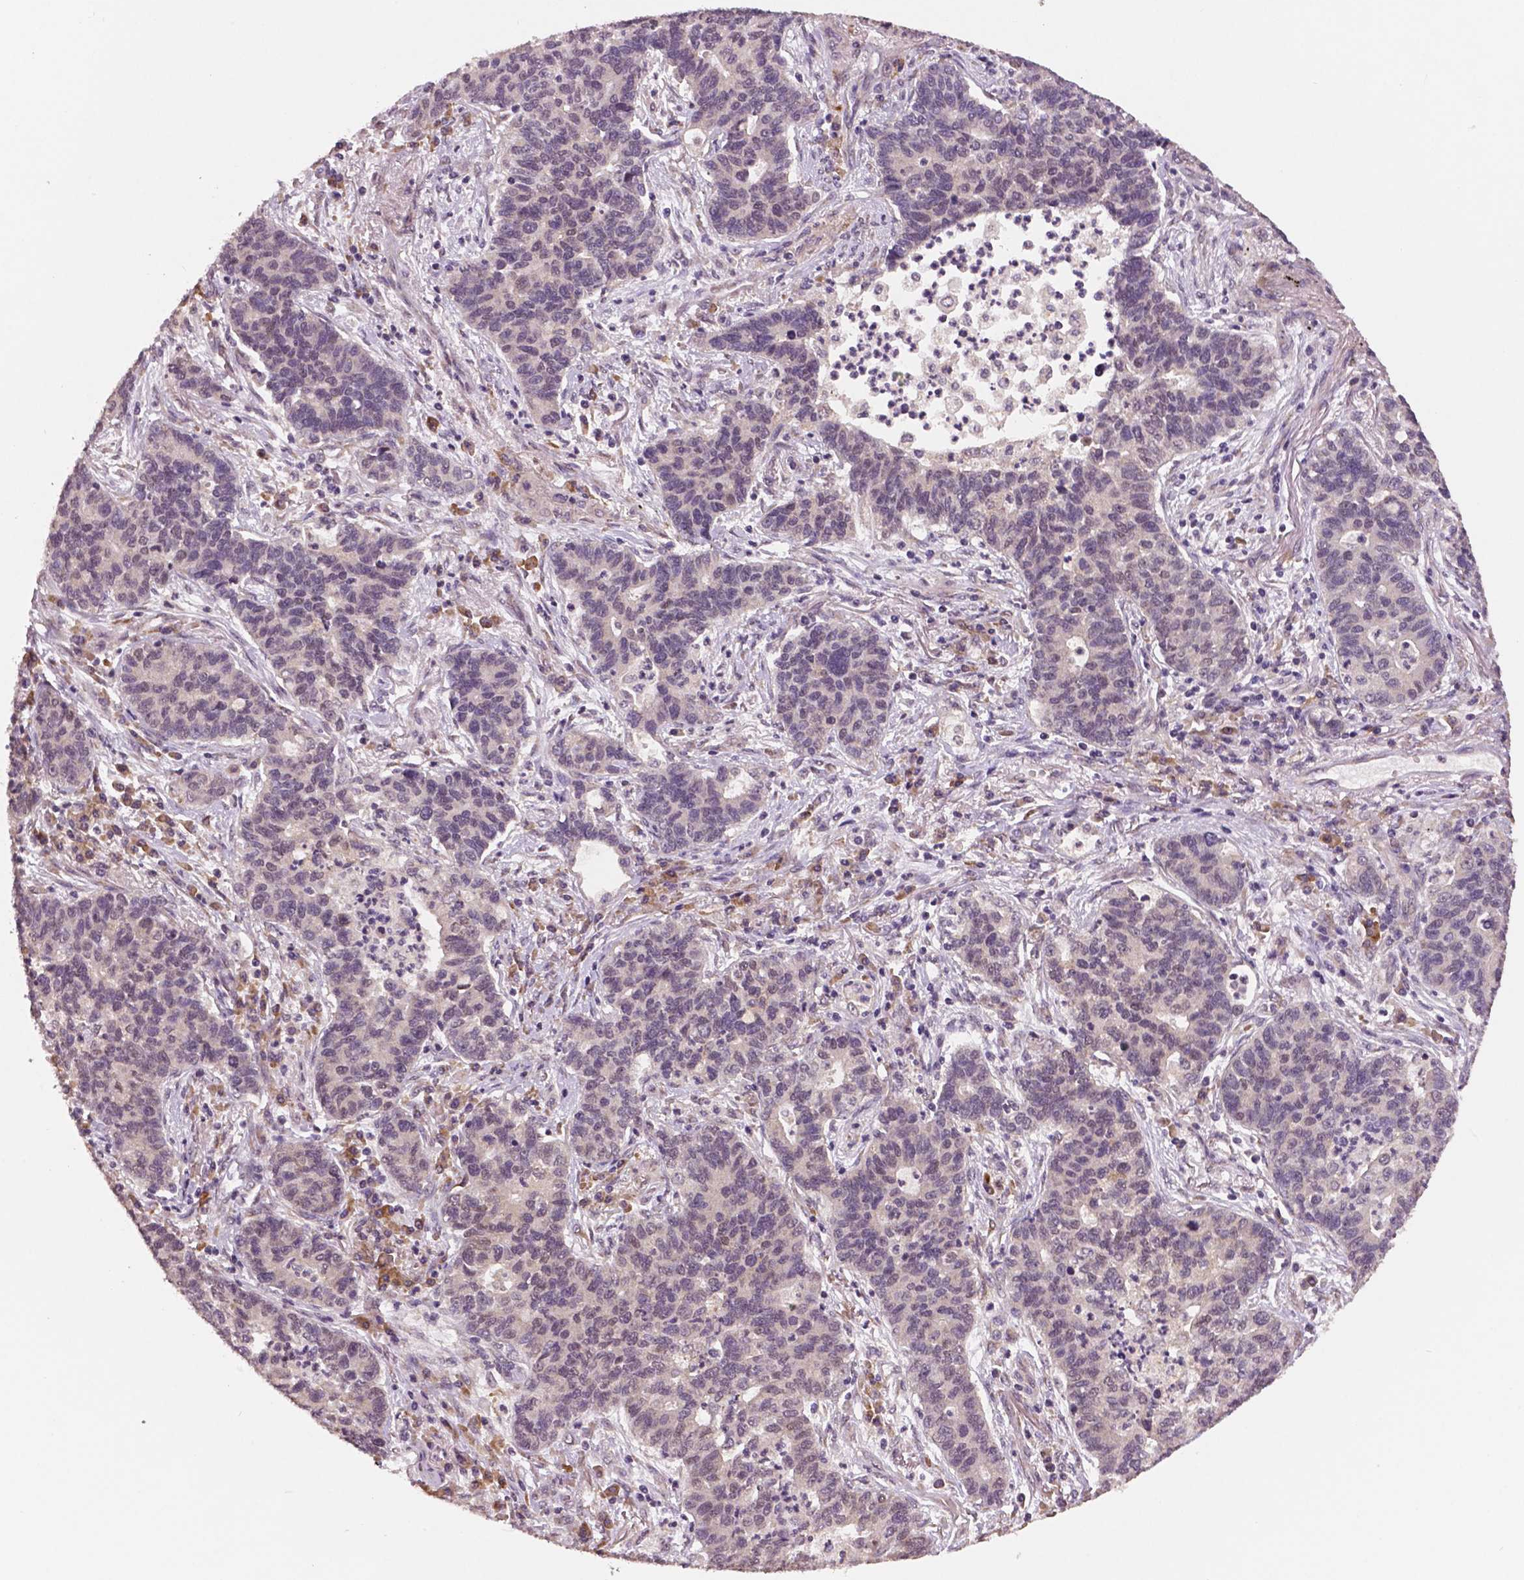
{"staining": {"intensity": "negative", "quantity": "none", "location": "none"}, "tissue": "lung cancer", "cell_type": "Tumor cells", "image_type": "cancer", "snomed": [{"axis": "morphology", "description": "Adenocarcinoma, NOS"}, {"axis": "topography", "description": "Lung"}], "caption": "DAB immunohistochemical staining of human lung cancer exhibits no significant staining in tumor cells.", "gene": "STAT3", "patient": {"sex": "female", "age": 57}}